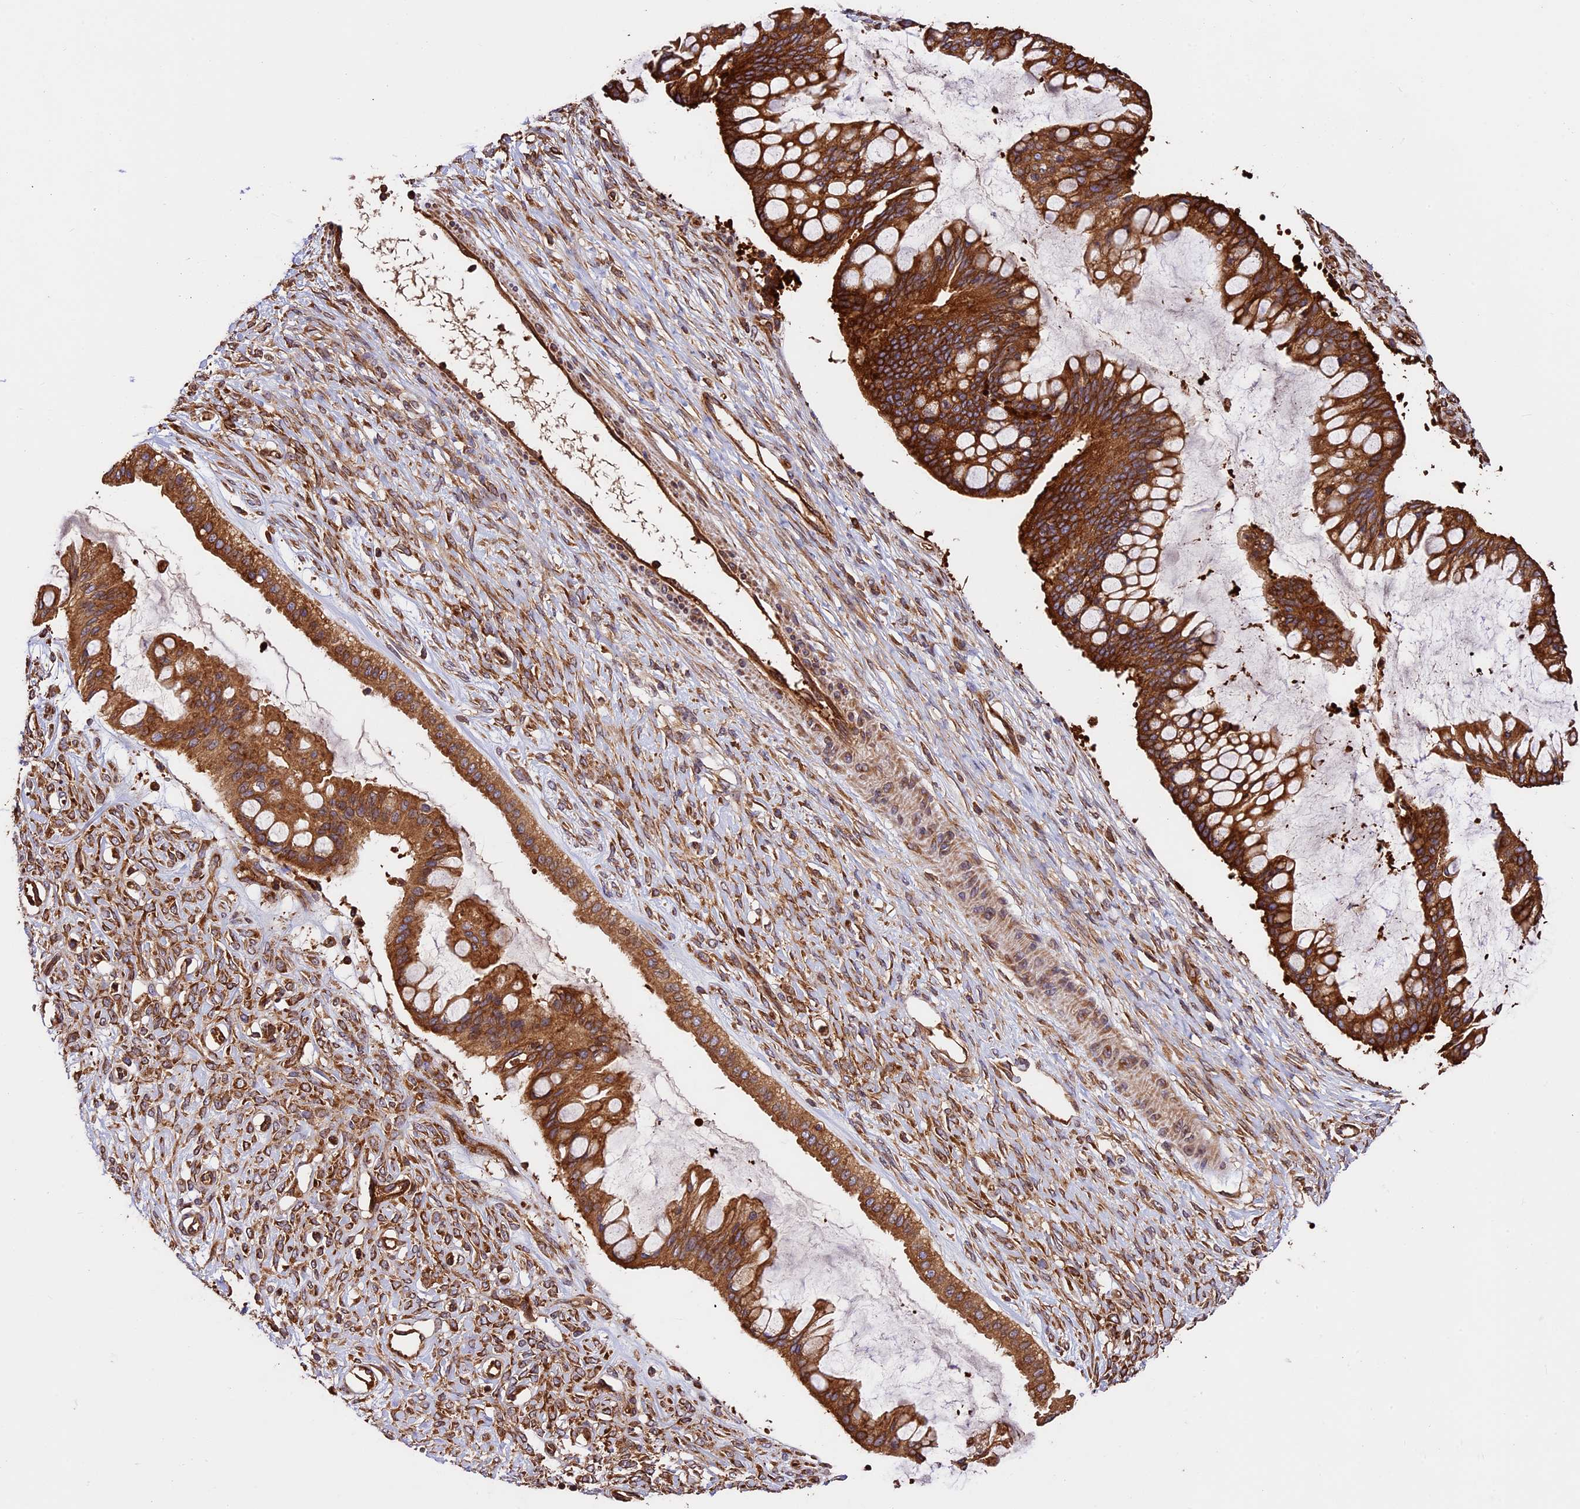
{"staining": {"intensity": "strong", "quantity": ">75%", "location": "cytoplasmic/membranous"}, "tissue": "ovarian cancer", "cell_type": "Tumor cells", "image_type": "cancer", "snomed": [{"axis": "morphology", "description": "Cystadenocarcinoma, mucinous, NOS"}, {"axis": "topography", "description": "Ovary"}], "caption": "Protein expression by immunohistochemistry exhibits strong cytoplasmic/membranous positivity in about >75% of tumor cells in ovarian cancer. (DAB = brown stain, brightfield microscopy at high magnification).", "gene": "KARS1", "patient": {"sex": "female", "age": 73}}